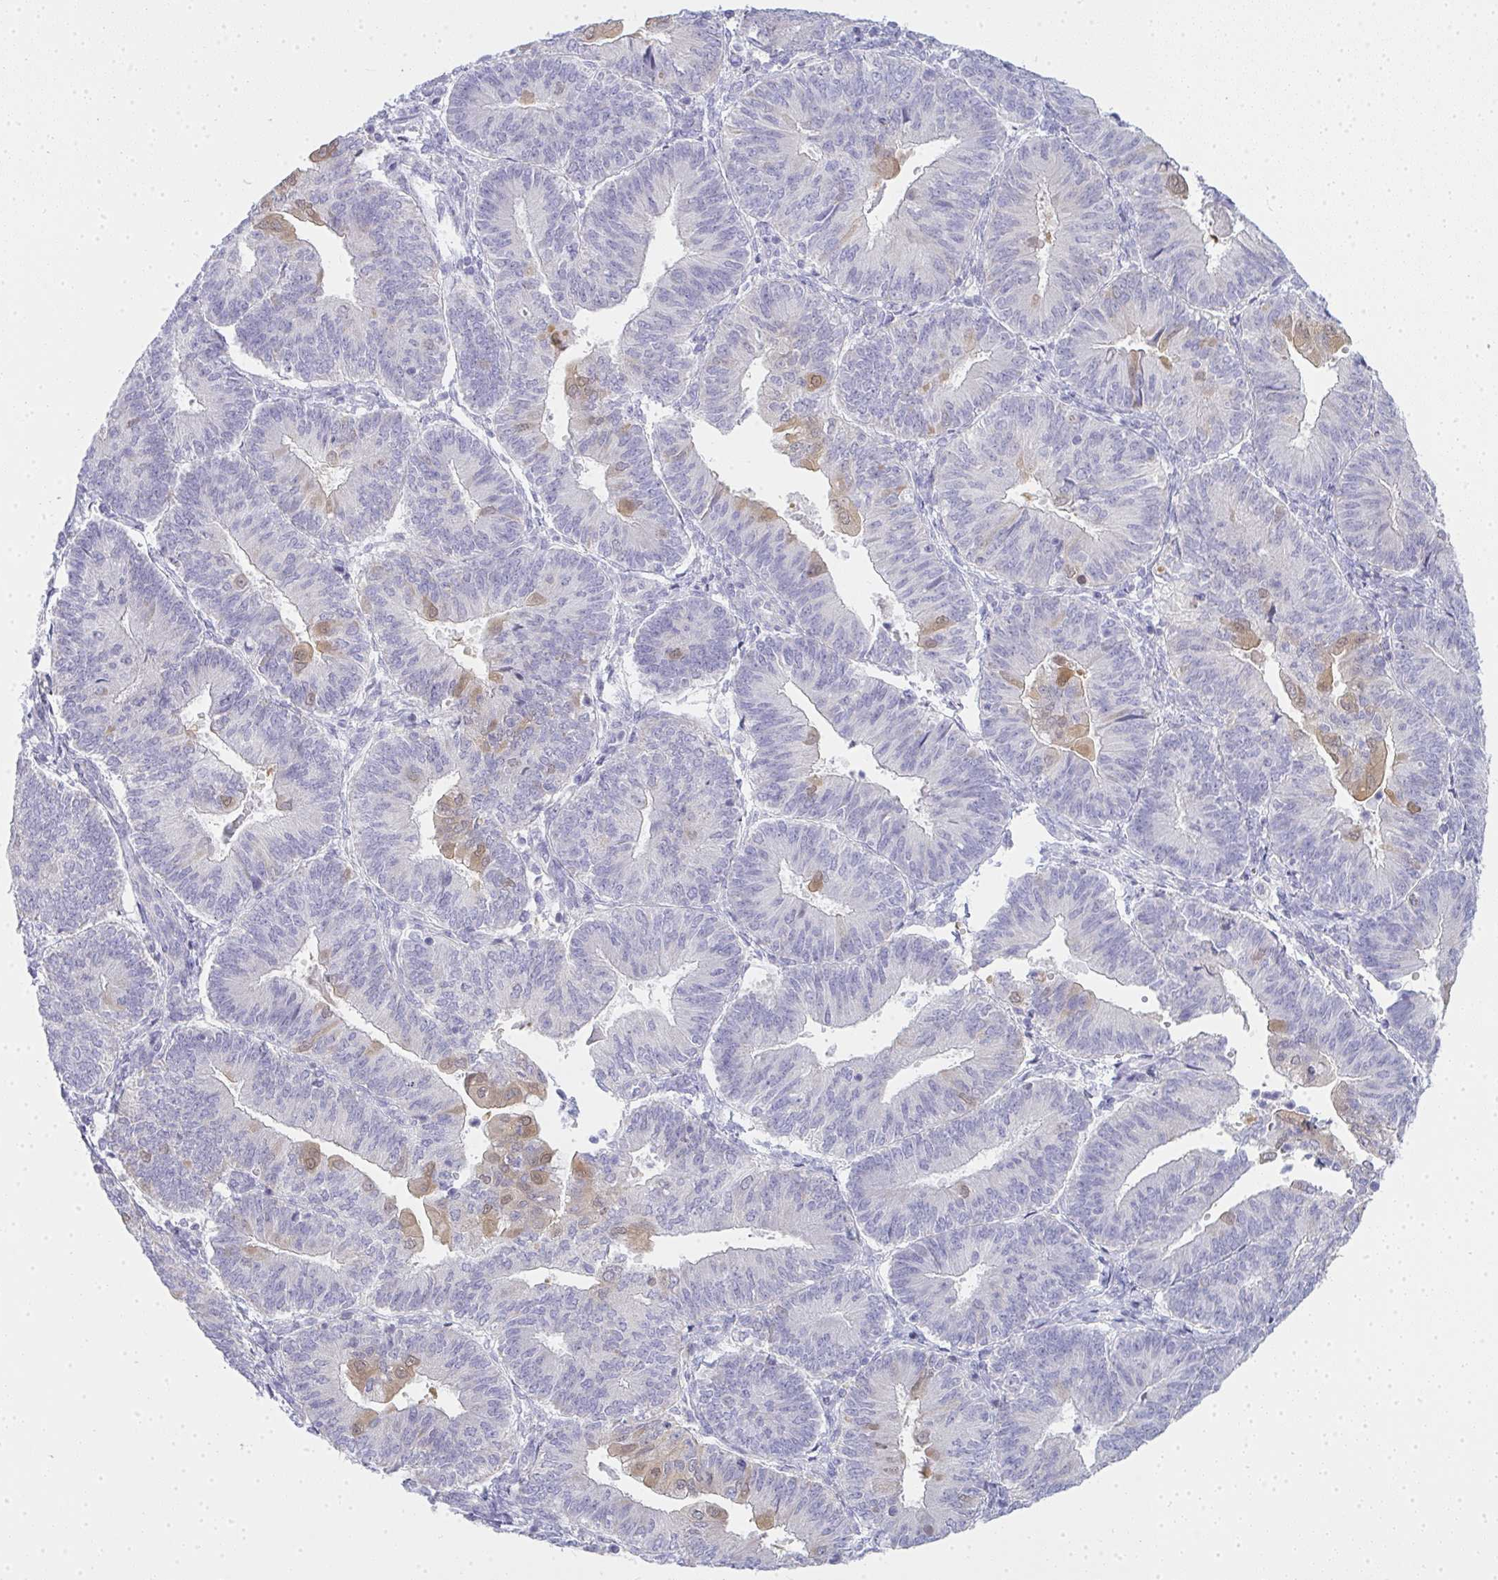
{"staining": {"intensity": "weak", "quantity": "<25%", "location": "cytoplasmic/membranous"}, "tissue": "endometrial cancer", "cell_type": "Tumor cells", "image_type": "cancer", "snomed": [{"axis": "morphology", "description": "Adenocarcinoma, NOS"}, {"axis": "topography", "description": "Endometrium"}], "caption": "Histopathology image shows no protein positivity in tumor cells of endometrial adenocarcinoma tissue.", "gene": "GSDMB", "patient": {"sex": "female", "age": 65}}